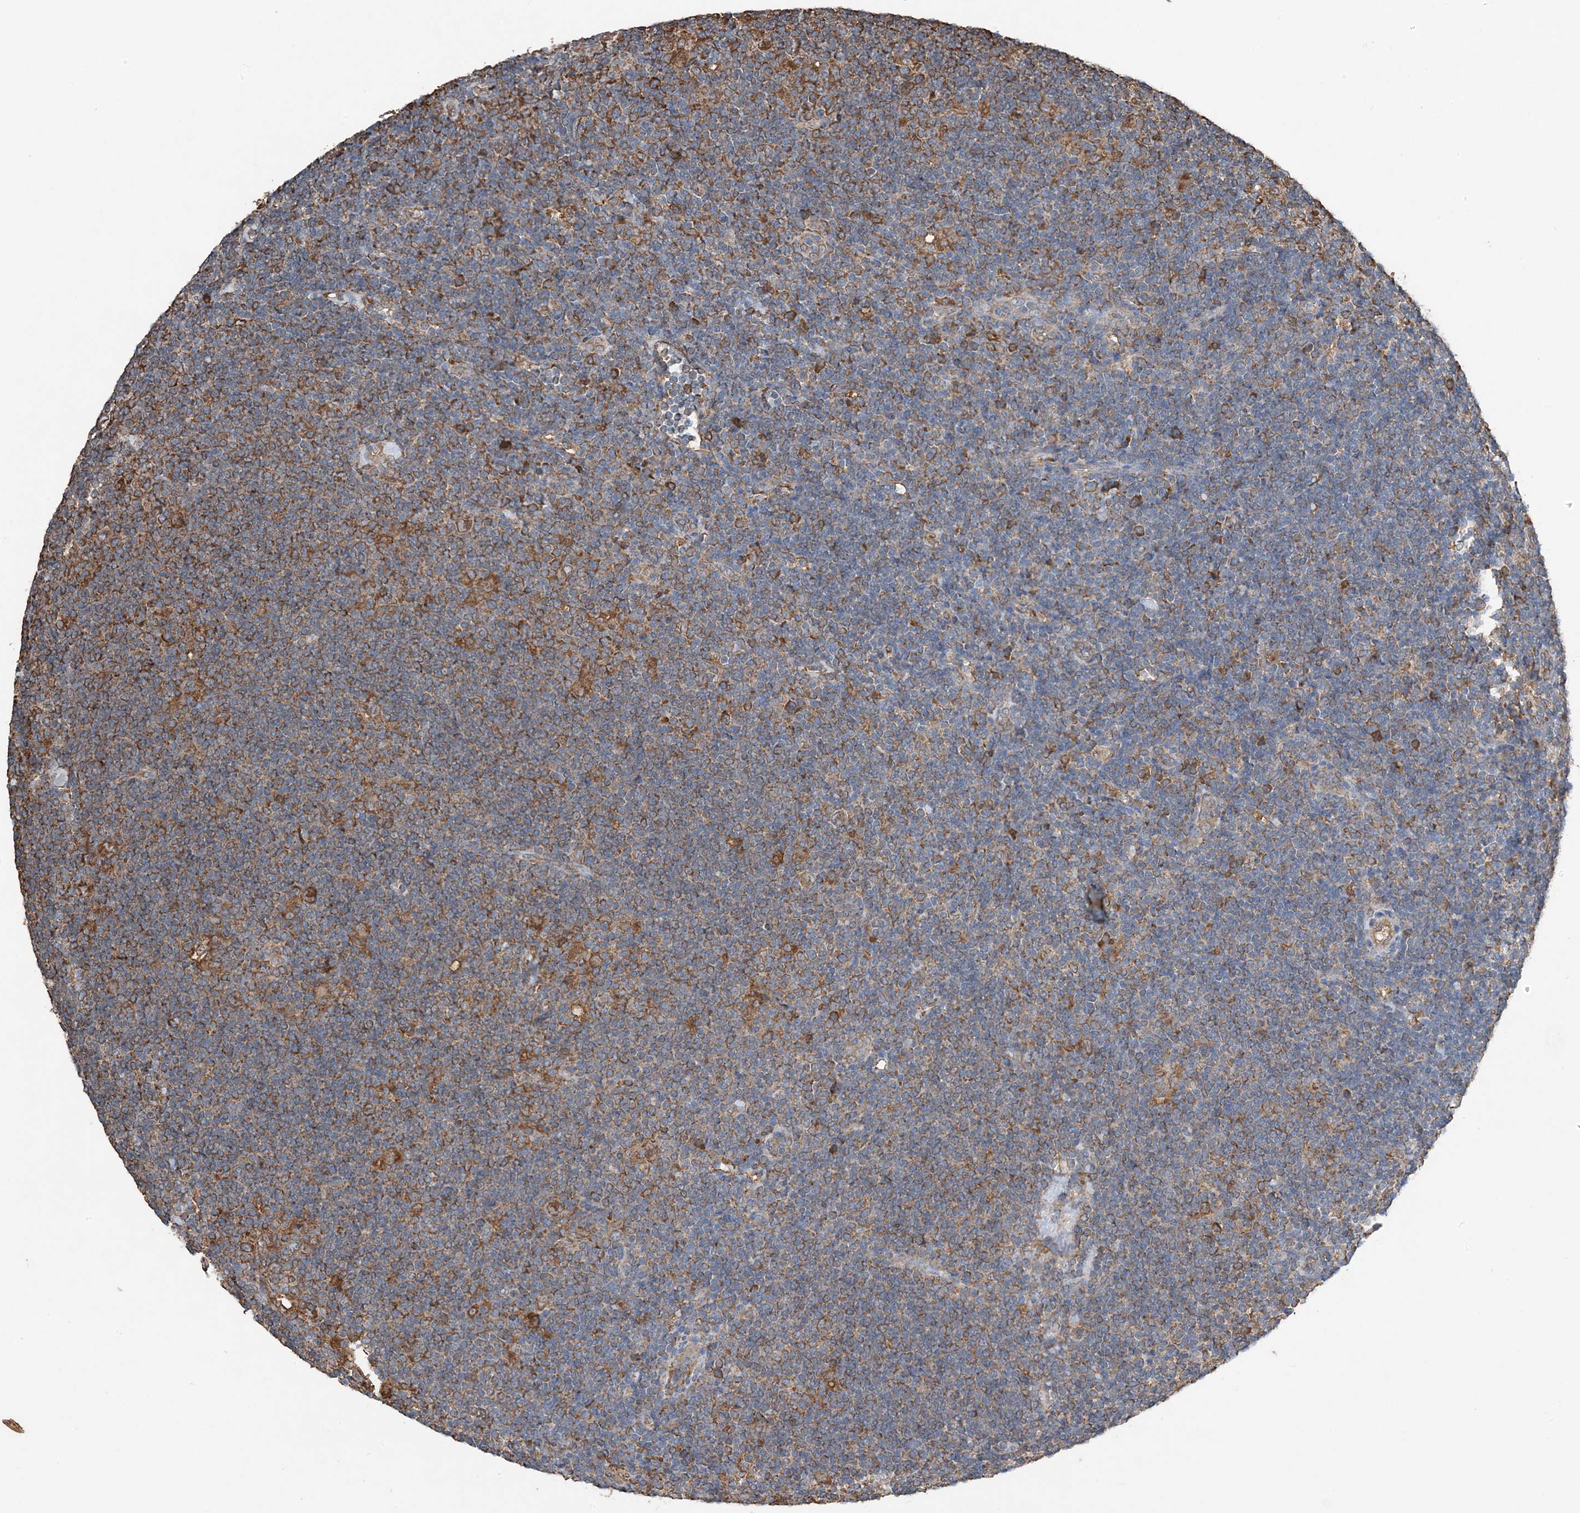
{"staining": {"intensity": "strong", "quantity": ">75%", "location": "cytoplasmic/membranous"}, "tissue": "lymphoma", "cell_type": "Tumor cells", "image_type": "cancer", "snomed": [{"axis": "morphology", "description": "Hodgkin's disease, NOS"}, {"axis": "topography", "description": "Lymph node"}], "caption": "A micrograph showing strong cytoplasmic/membranous expression in about >75% of tumor cells in Hodgkin's disease, as visualized by brown immunohistochemical staining.", "gene": "PDIA6", "patient": {"sex": "female", "age": 57}}